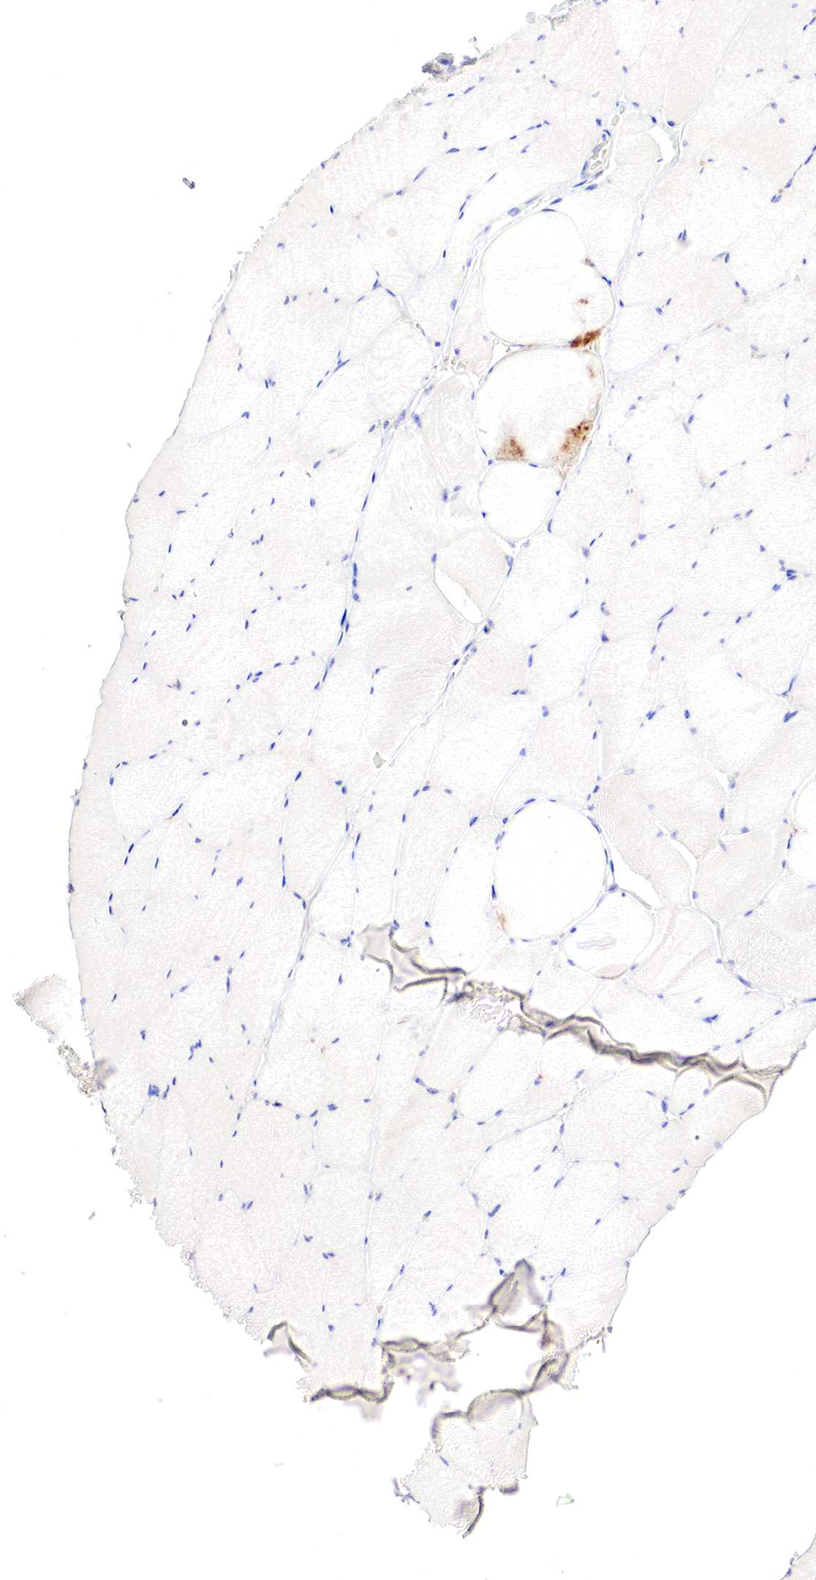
{"staining": {"intensity": "negative", "quantity": "none", "location": "none"}, "tissue": "skeletal muscle", "cell_type": "Myocytes", "image_type": "normal", "snomed": [{"axis": "morphology", "description": "Normal tissue, NOS"}, {"axis": "topography", "description": "Skeletal muscle"}, {"axis": "topography", "description": "Salivary gland"}], "caption": "An immunohistochemistry image of unremarkable skeletal muscle is shown. There is no staining in myocytes of skeletal muscle. (IHC, brightfield microscopy, high magnification).", "gene": "GATA1", "patient": {"sex": "male", "age": 62}}